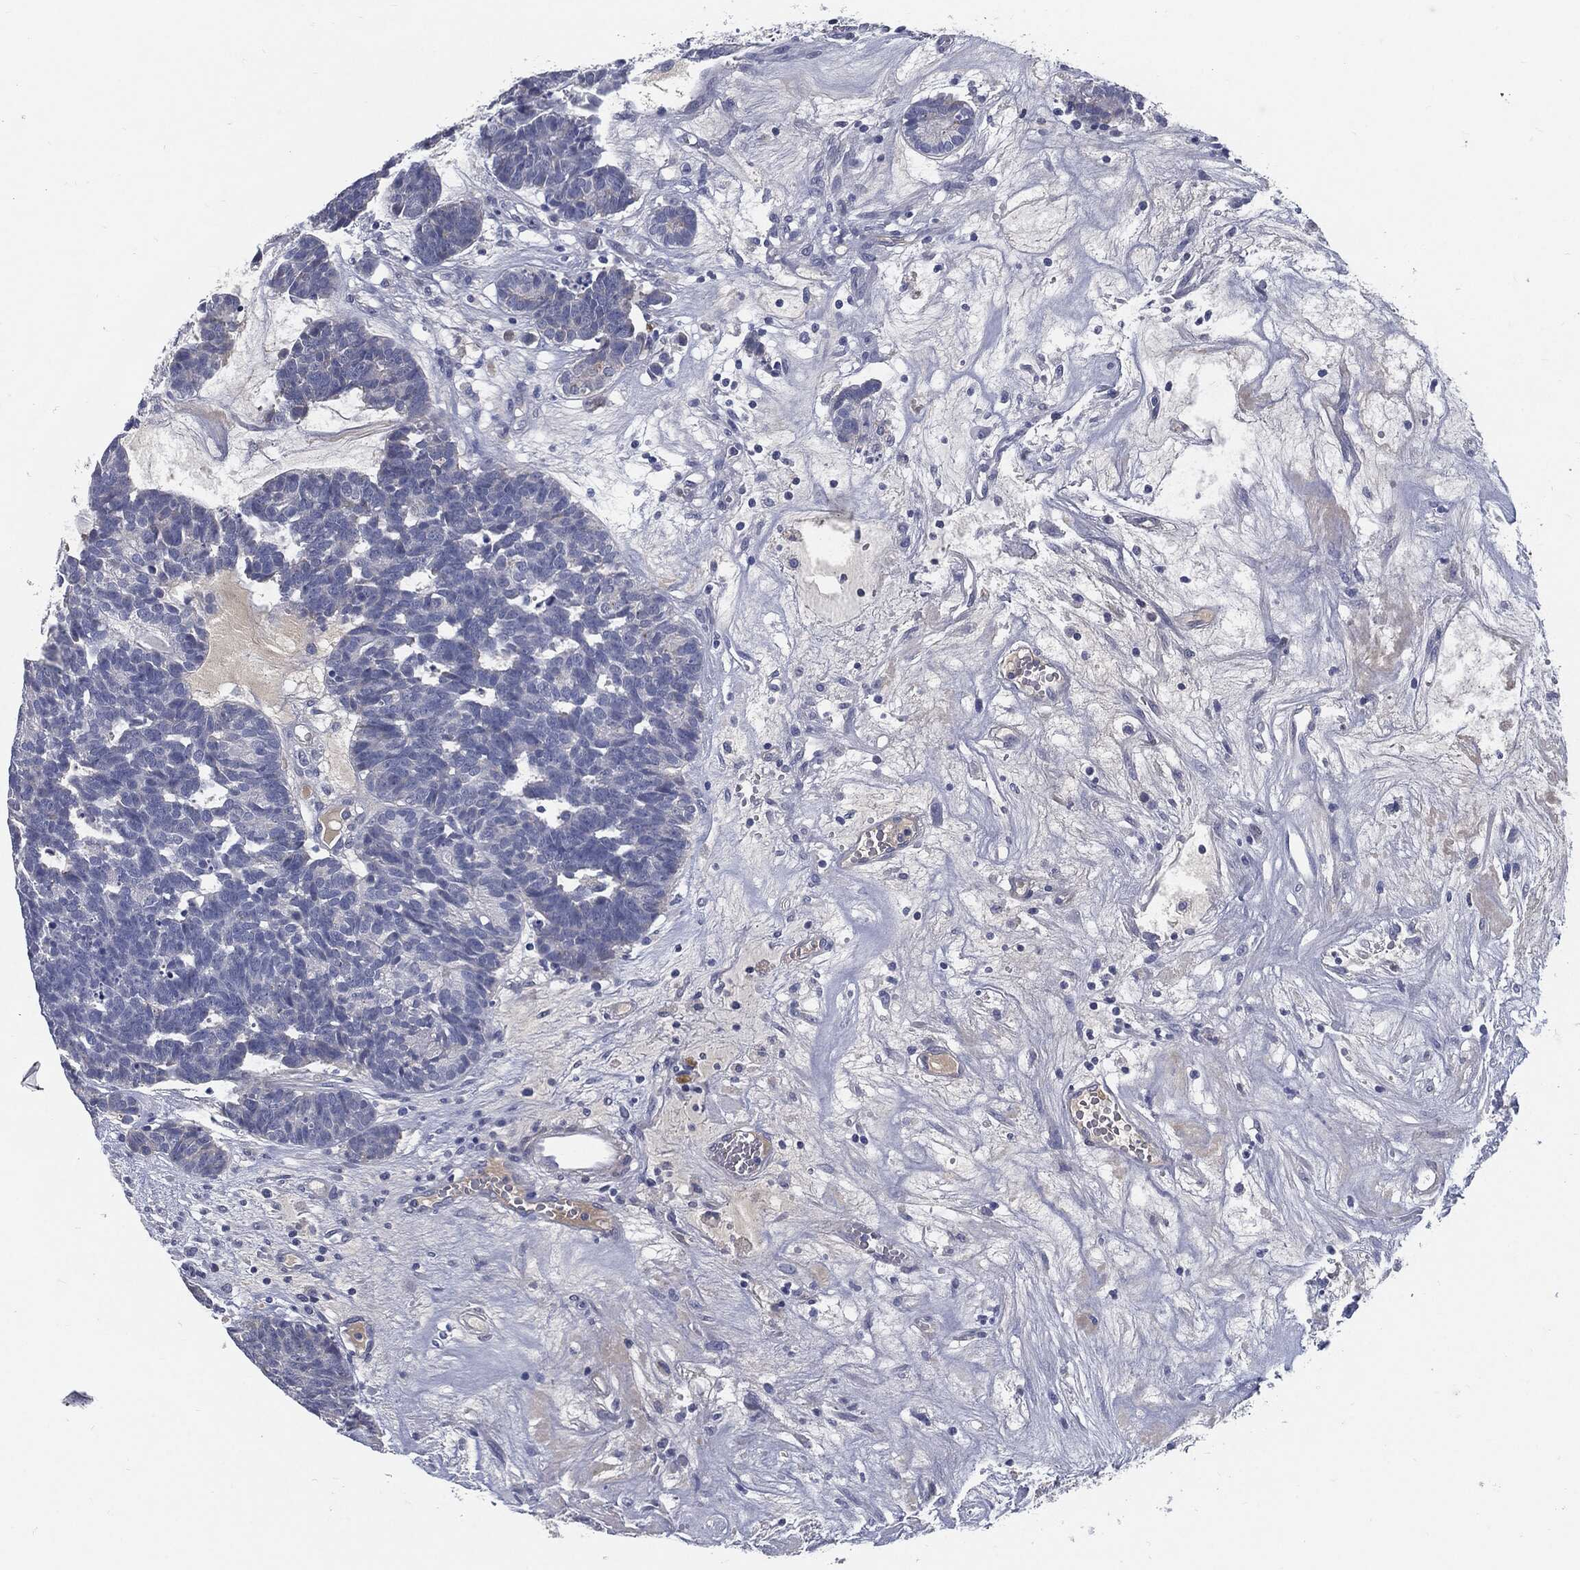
{"staining": {"intensity": "negative", "quantity": "none", "location": "none"}, "tissue": "head and neck cancer", "cell_type": "Tumor cells", "image_type": "cancer", "snomed": [{"axis": "morphology", "description": "Adenocarcinoma, NOS"}, {"axis": "topography", "description": "Head-Neck"}], "caption": "Image shows no significant protein positivity in tumor cells of adenocarcinoma (head and neck).", "gene": "MST1", "patient": {"sex": "female", "age": 81}}